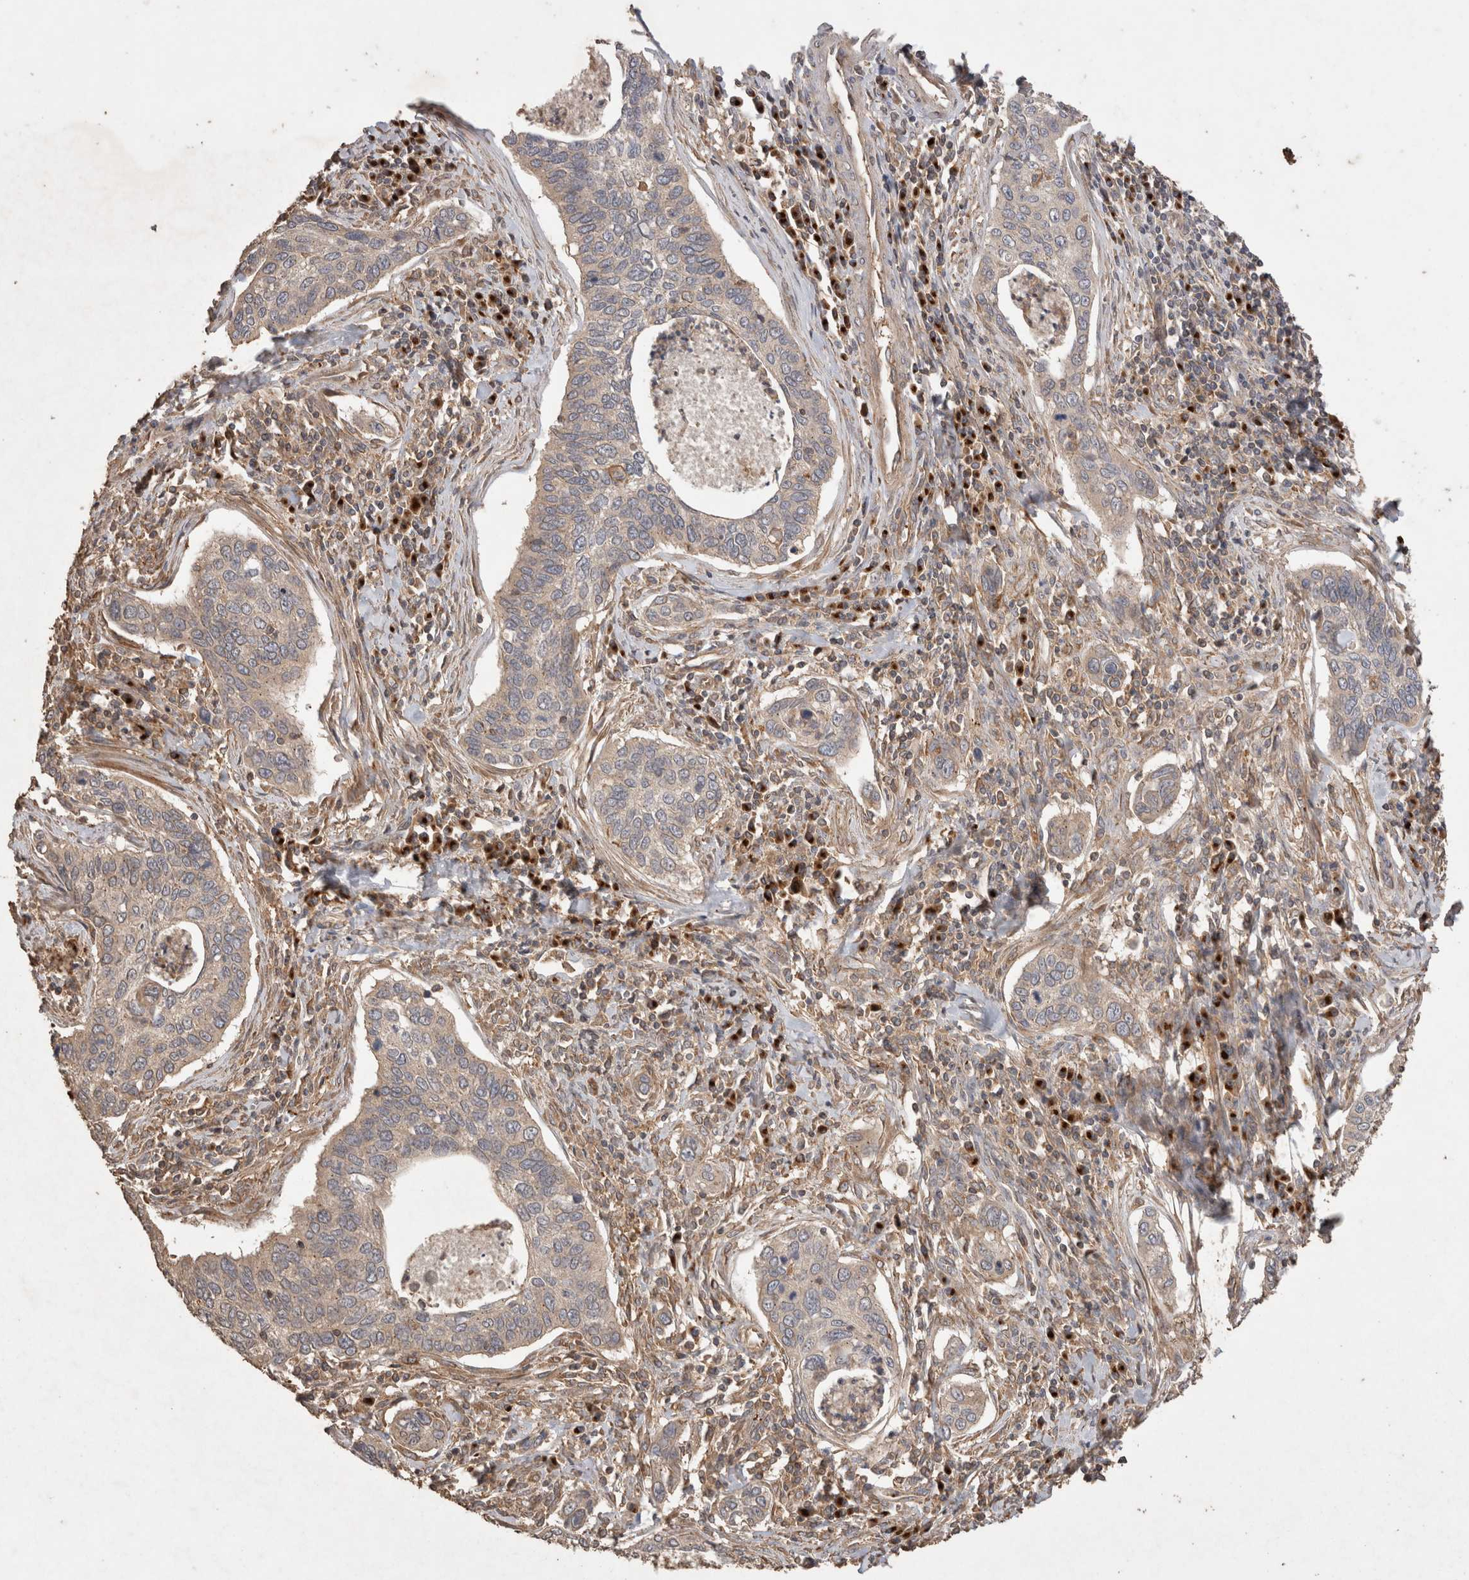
{"staining": {"intensity": "weak", "quantity": "<25%", "location": "cytoplasmic/membranous"}, "tissue": "cervical cancer", "cell_type": "Tumor cells", "image_type": "cancer", "snomed": [{"axis": "morphology", "description": "Squamous cell carcinoma, NOS"}, {"axis": "topography", "description": "Cervix"}], "caption": "This histopathology image is of cervical cancer (squamous cell carcinoma) stained with IHC to label a protein in brown with the nuclei are counter-stained blue. There is no expression in tumor cells.", "gene": "SNX31", "patient": {"sex": "female", "age": 53}}